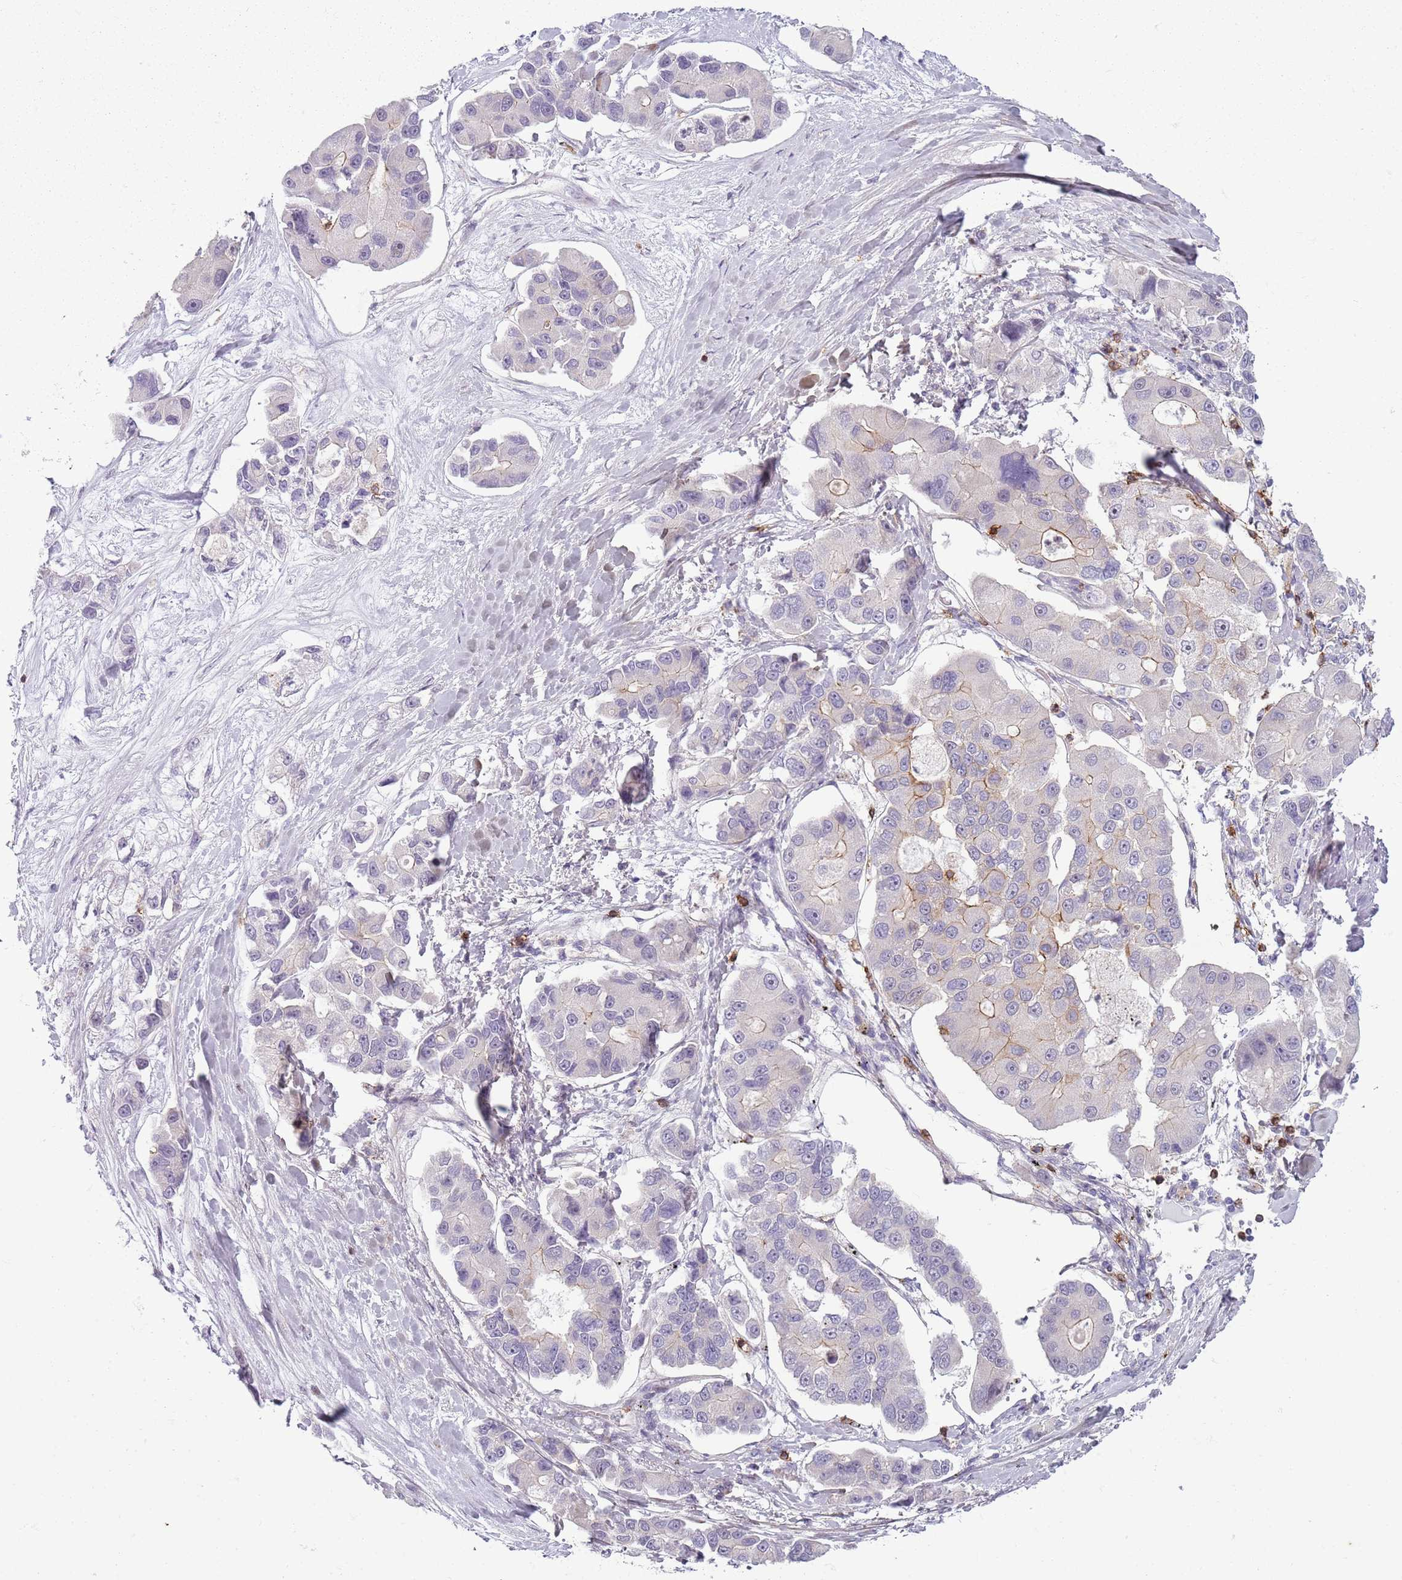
{"staining": {"intensity": "moderate", "quantity": "<25%", "location": "cytoplasmic/membranous"}, "tissue": "lung cancer", "cell_type": "Tumor cells", "image_type": "cancer", "snomed": [{"axis": "morphology", "description": "Adenocarcinoma, NOS"}, {"axis": "topography", "description": "Lung"}], "caption": "Immunohistochemistry (IHC) of human lung cancer (adenocarcinoma) demonstrates low levels of moderate cytoplasmic/membranous staining in approximately <25% of tumor cells.", "gene": "ZNF583", "patient": {"sex": "female", "age": 54}}